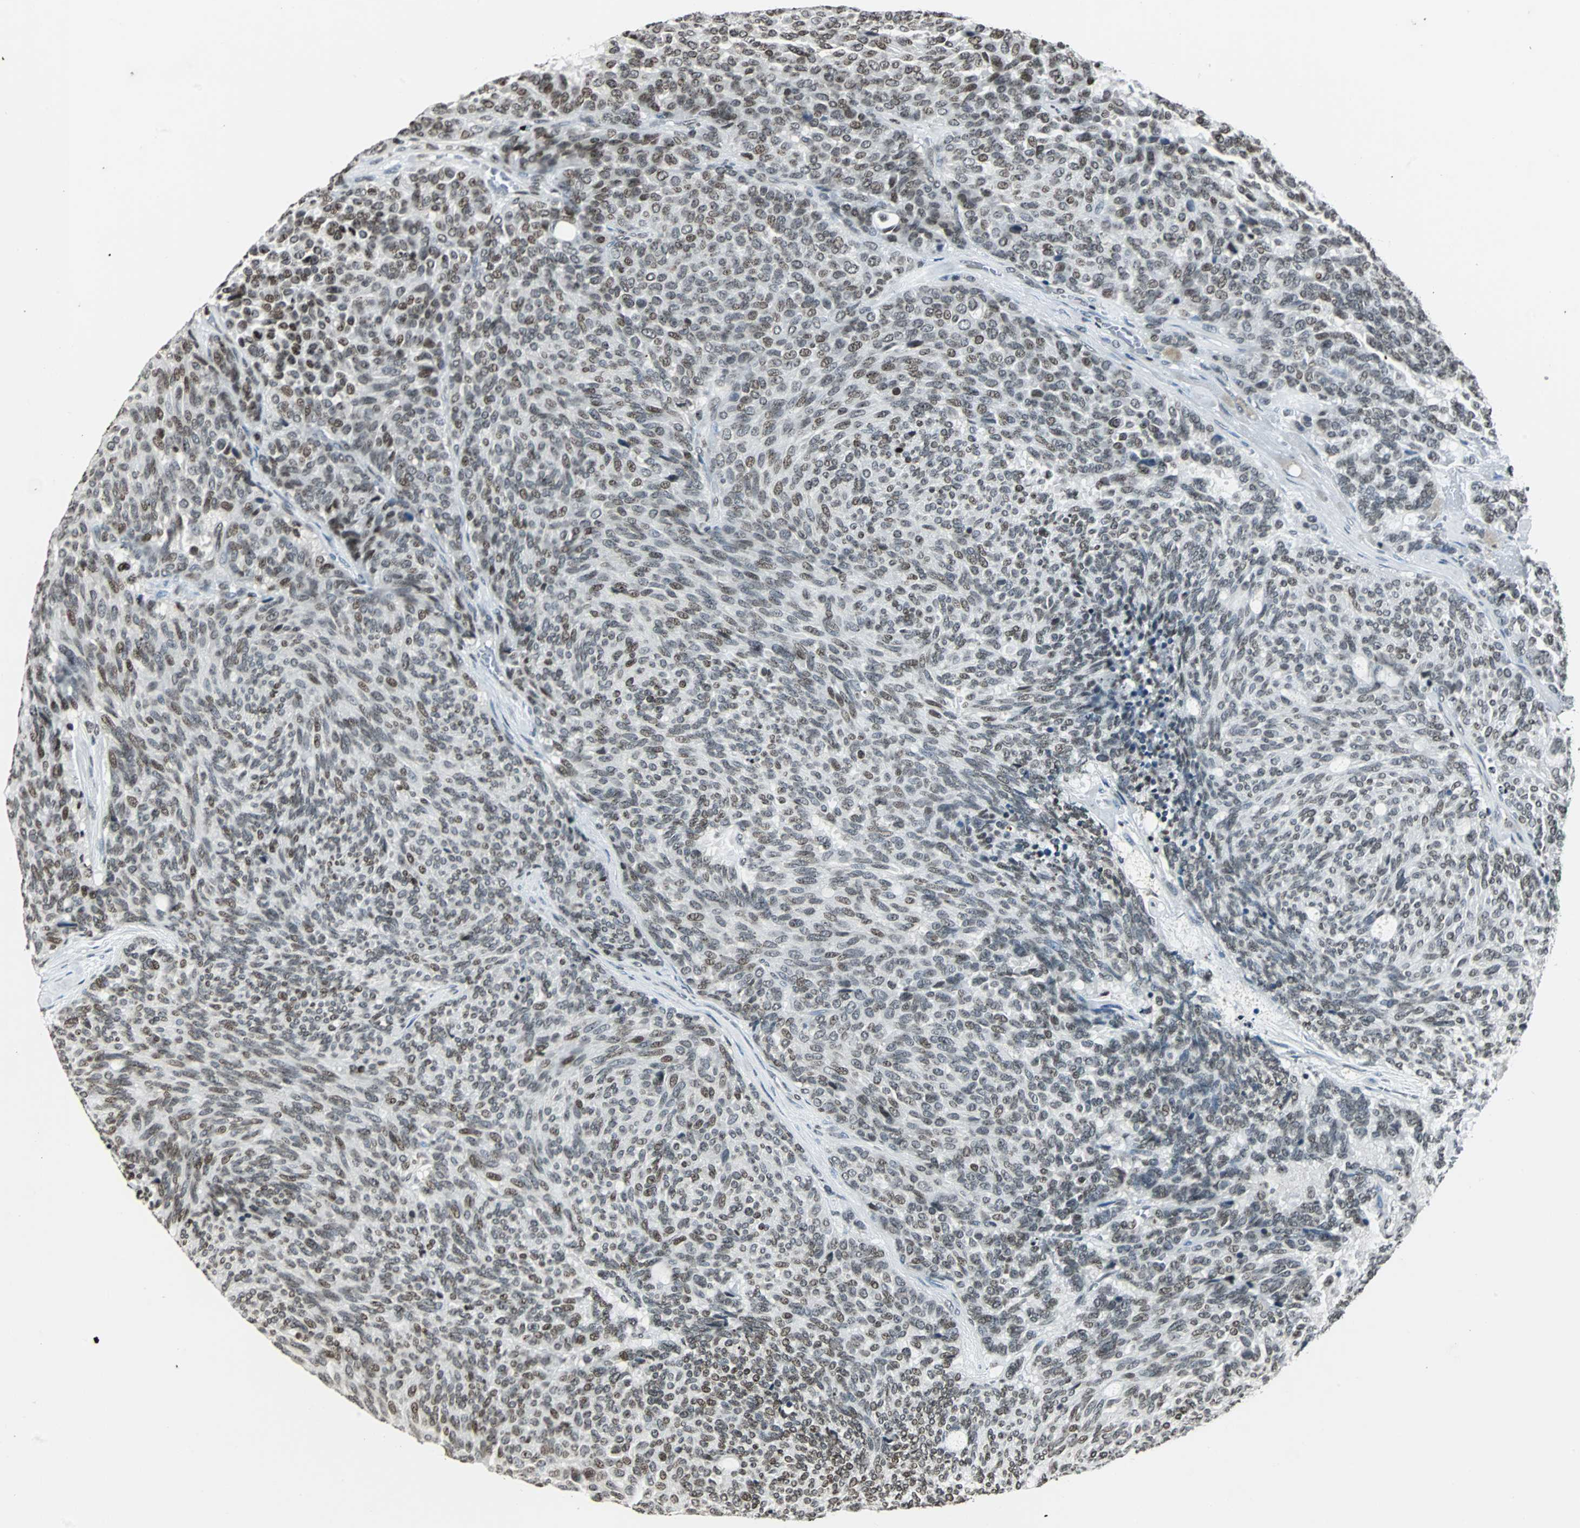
{"staining": {"intensity": "moderate", "quantity": ">75%", "location": "nuclear"}, "tissue": "carcinoid", "cell_type": "Tumor cells", "image_type": "cancer", "snomed": [{"axis": "morphology", "description": "Carcinoid, malignant, NOS"}, {"axis": "topography", "description": "Pancreas"}], "caption": "Immunohistochemistry (IHC) histopathology image of carcinoid stained for a protein (brown), which displays medium levels of moderate nuclear expression in about >75% of tumor cells.", "gene": "PAXIP1", "patient": {"sex": "female", "age": 54}}